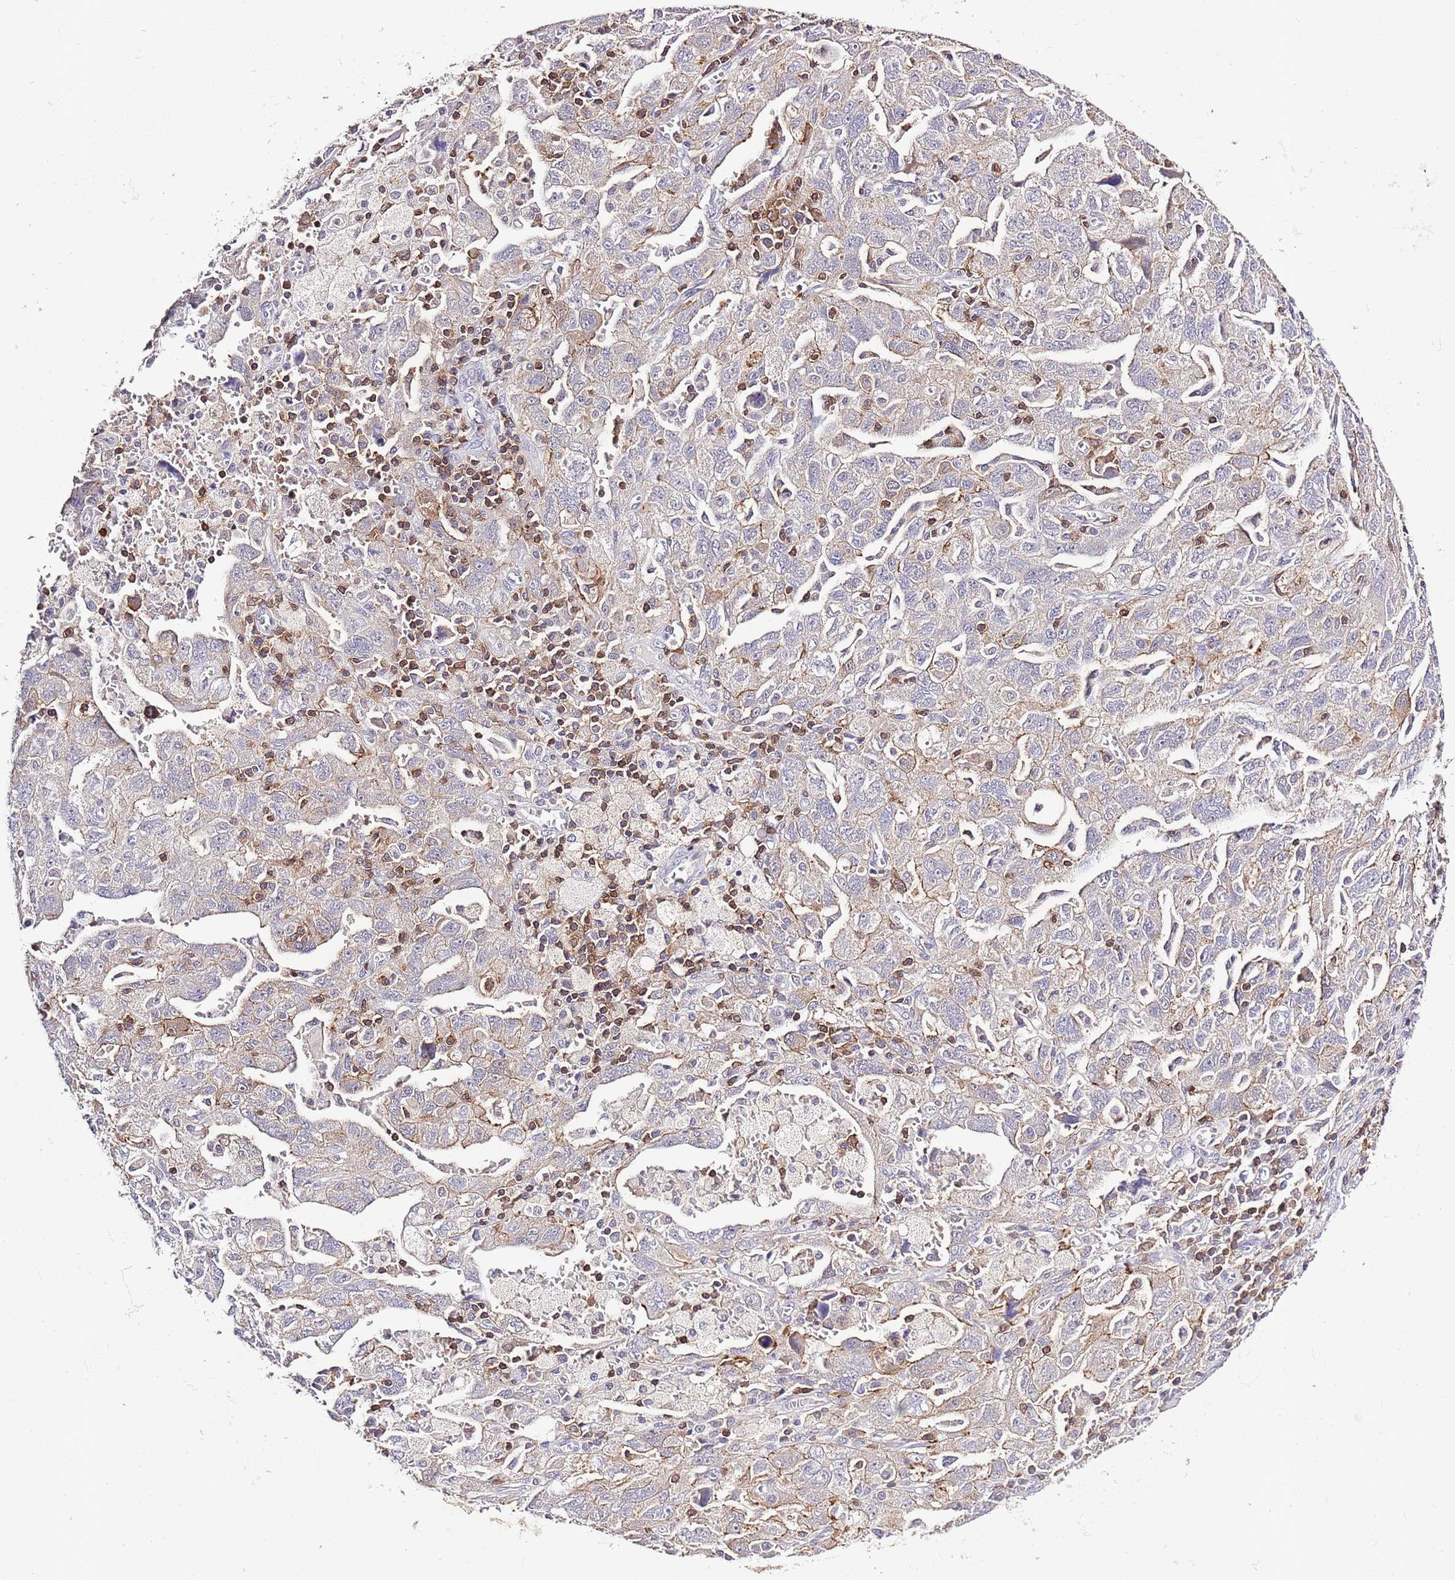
{"staining": {"intensity": "weak", "quantity": "<25%", "location": "cytoplasmic/membranous"}, "tissue": "ovarian cancer", "cell_type": "Tumor cells", "image_type": "cancer", "snomed": [{"axis": "morphology", "description": "Carcinoma, NOS"}, {"axis": "morphology", "description": "Cystadenocarcinoma, serous, NOS"}, {"axis": "topography", "description": "Ovary"}], "caption": "Human serous cystadenocarcinoma (ovarian) stained for a protein using immunohistochemistry (IHC) exhibits no positivity in tumor cells.", "gene": "EFHD1", "patient": {"sex": "female", "age": 69}}